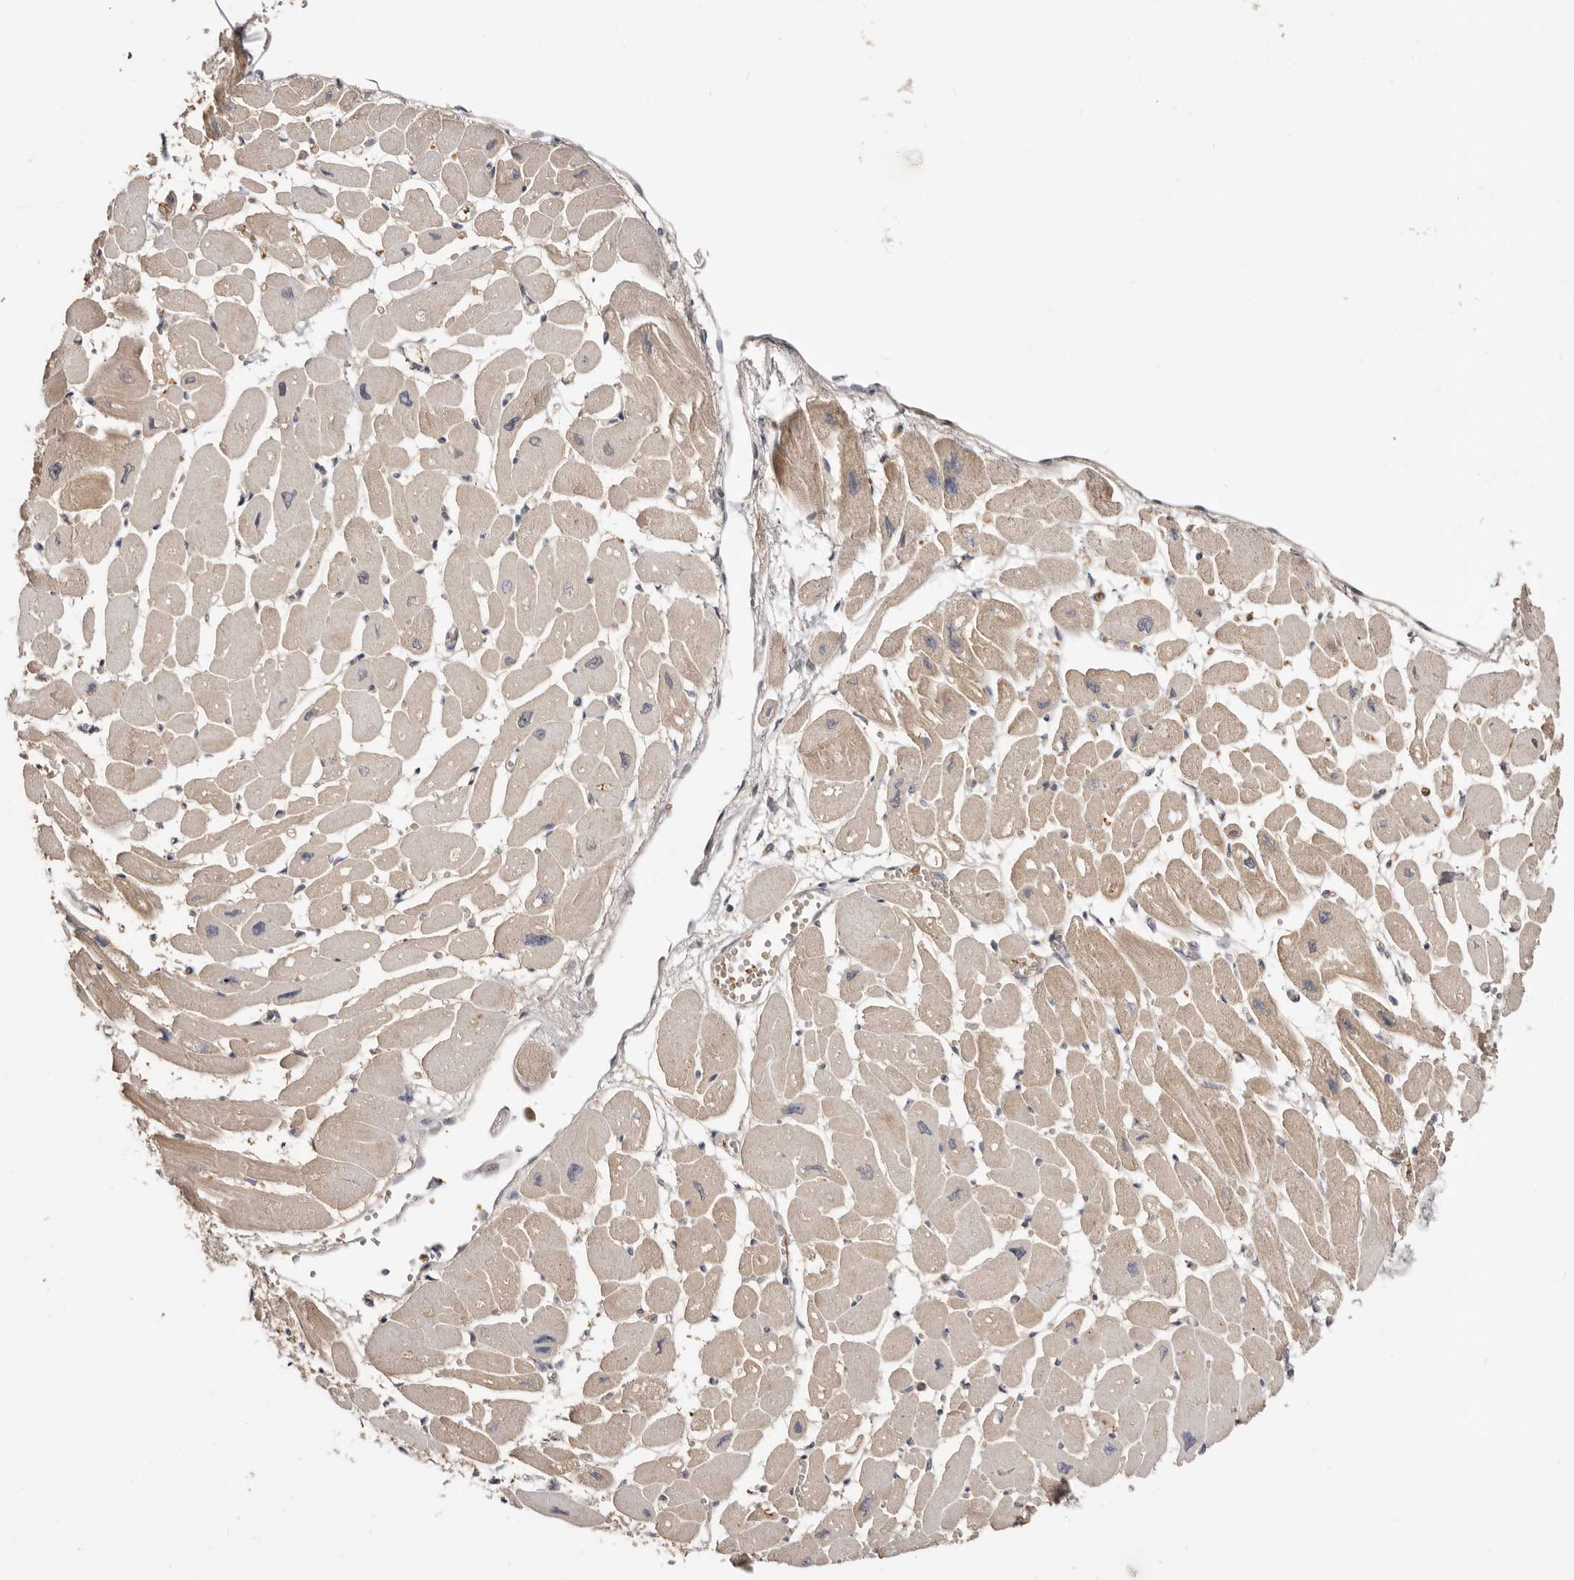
{"staining": {"intensity": "weak", "quantity": ">75%", "location": "cytoplasmic/membranous"}, "tissue": "heart muscle", "cell_type": "Cardiomyocytes", "image_type": "normal", "snomed": [{"axis": "morphology", "description": "Normal tissue, NOS"}, {"axis": "topography", "description": "Heart"}], "caption": "IHC histopathology image of normal heart muscle: human heart muscle stained using IHC exhibits low levels of weak protein expression localized specifically in the cytoplasmic/membranous of cardiomyocytes, appearing as a cytoplasmic/membranous brown color.", "gene": "TC2N", "patient": {"sex": "female", "age": 54}}